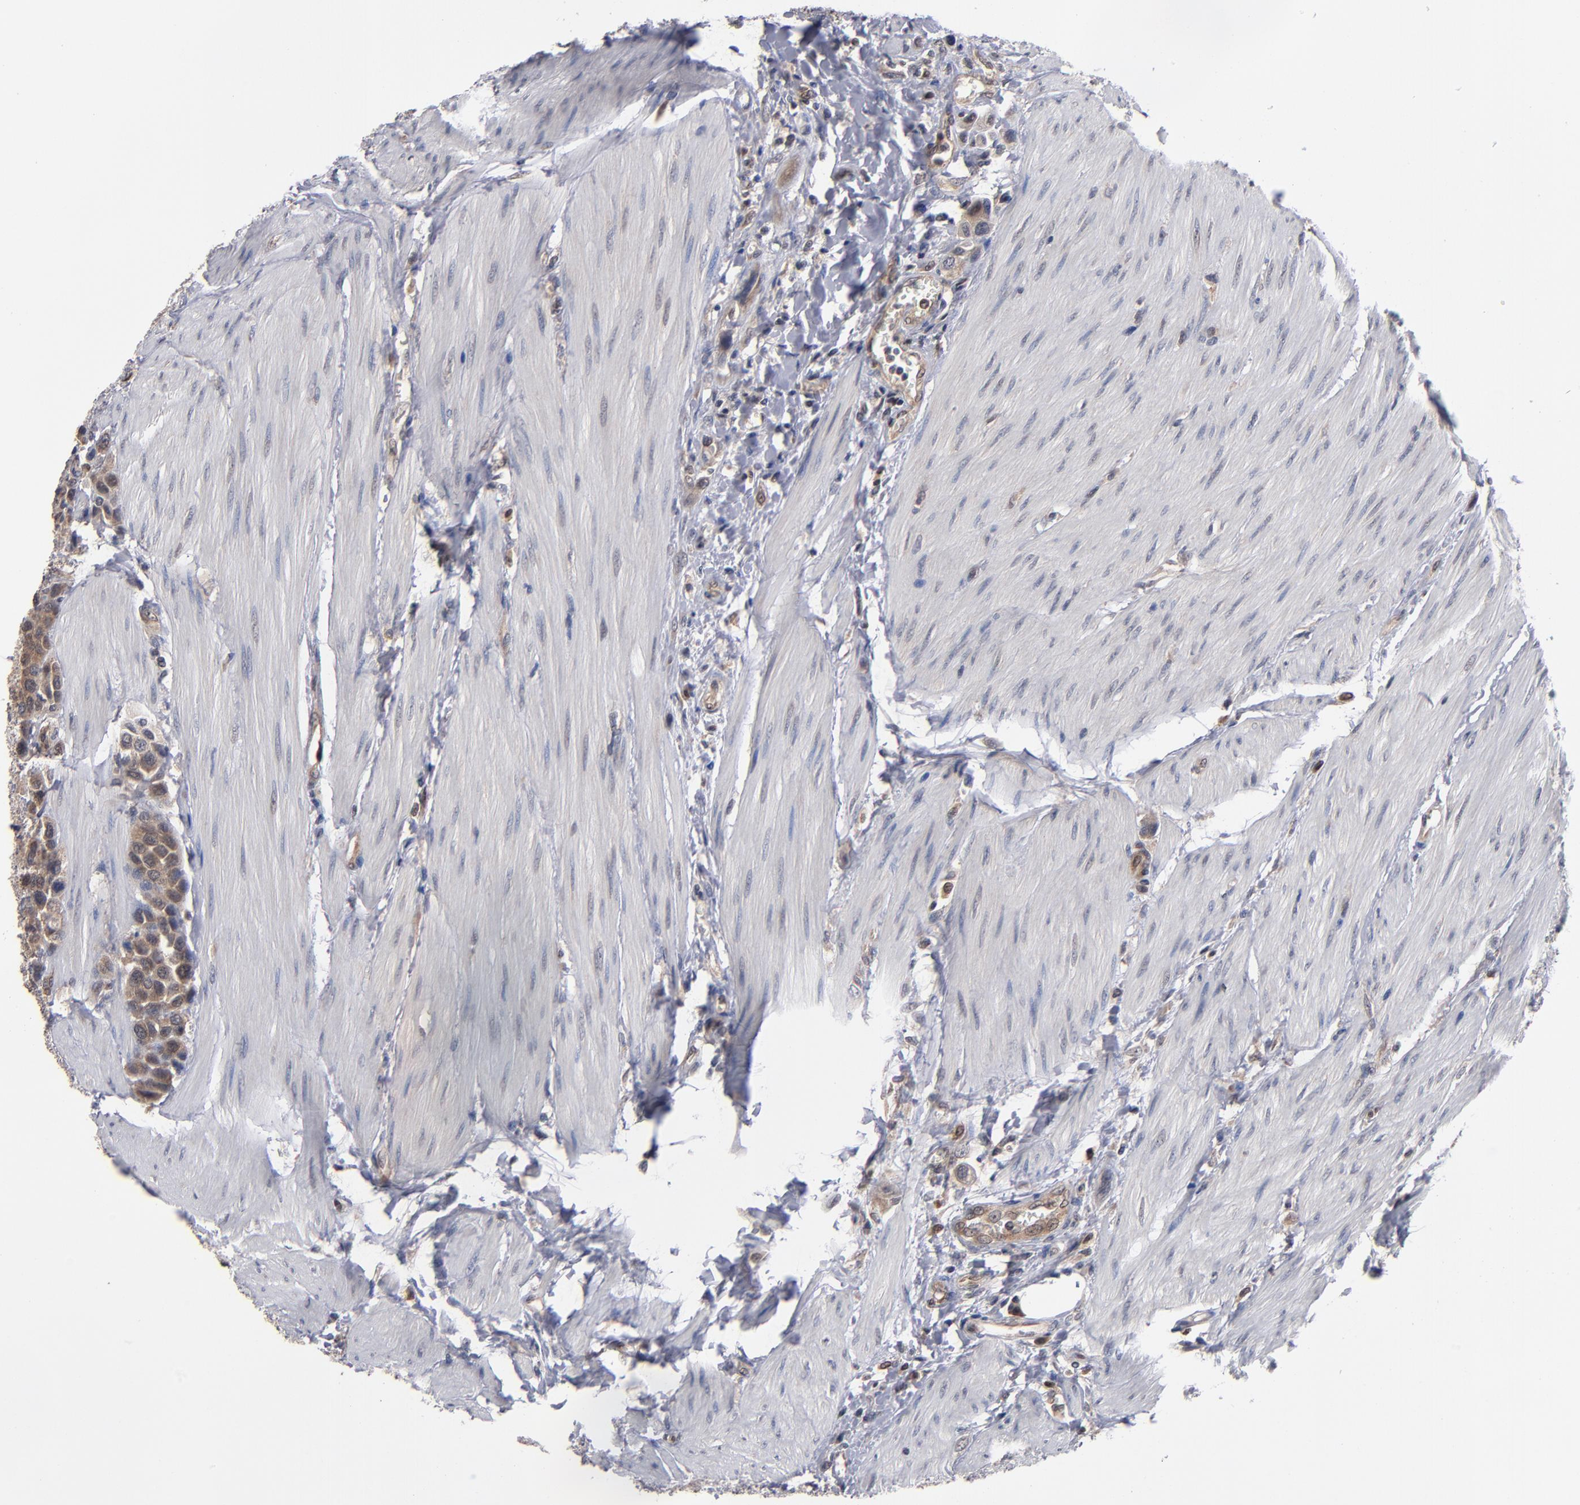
{"staining": {"intensity": "weak", "quantity": "25%-75%", "location": "cytoplasmic/membranous"}, "tissue": "urothelial cancer", "cell_type": "Tumor cells", "image_type": "cancer", "snomed": [{"axis": "morphology", "description": "Urothelial carcinoma, High grade"}, {"axis": "topography", "description": "Urinary bladder"}], "caption": "Human urothelial cancer stained with a brown dye shows weak cytoplasmic/membranous positive expression in approximately 25%-75% of tumor cells.", "gene": "ALG13", "patient": {"sex": "male", "age": 50}}